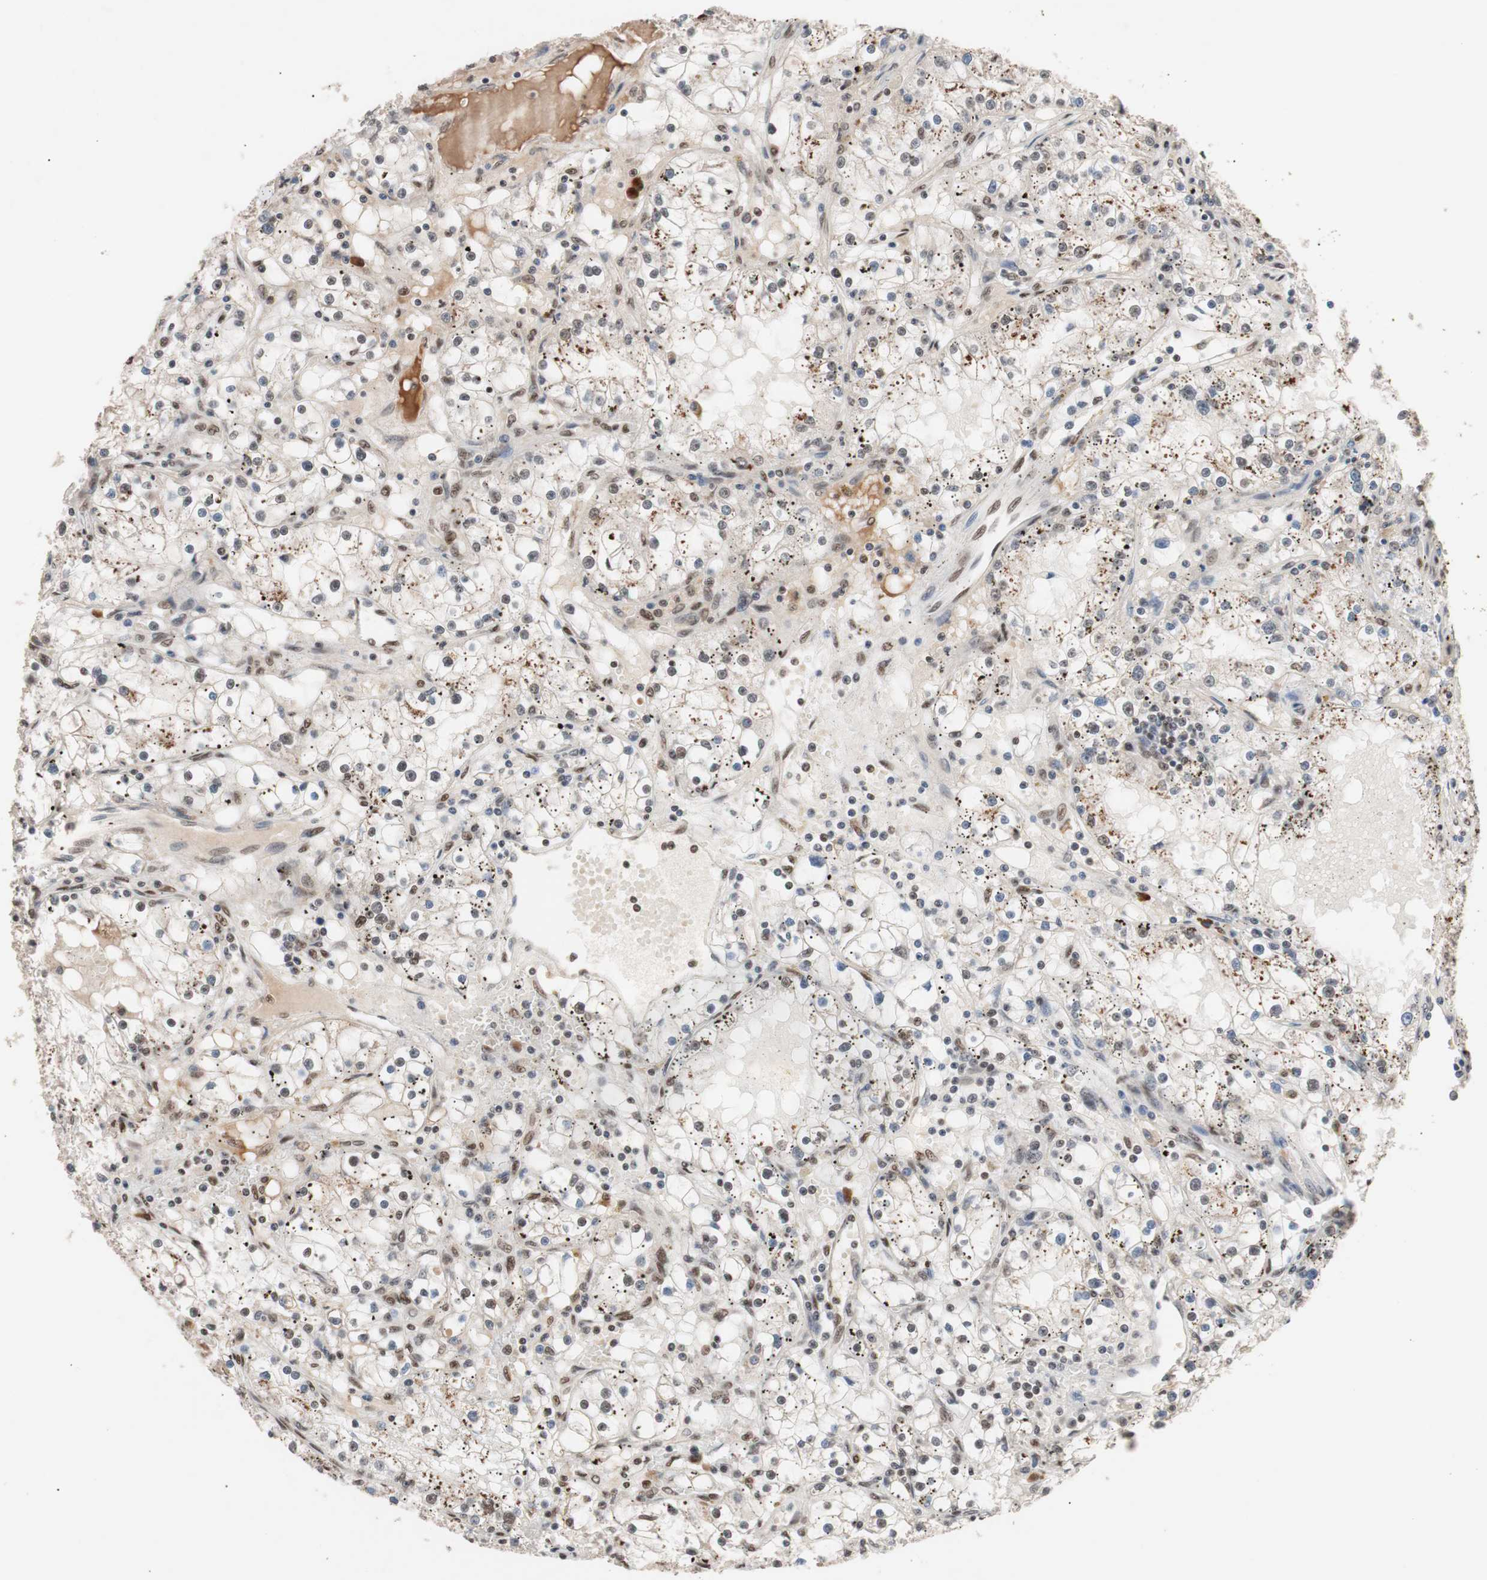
{"staining": {"intensity": "moderate", "quantity": "25%-75%", "location": "nuclear"}, "tissue": "renal cancer", "cell_type": "Tumor cells", "image_type": "cancer", "snomed": [{"axis": "morphology", "description": "Adenocarcinoma, NOS"}, {"axis": "topography", "description": "Kidney"}], "caption": "IHC histopathology image of neoplastic tissue: human renal cancer stained using immunohistochemistry (IHC) demonstrates medium levels of moderate protein expression localized specifically in the nuclear of tumor cells, appearing as a nuclear brown color.", "gene": "CHAMP1", "patient": {"sex": "male", "age": 56}}